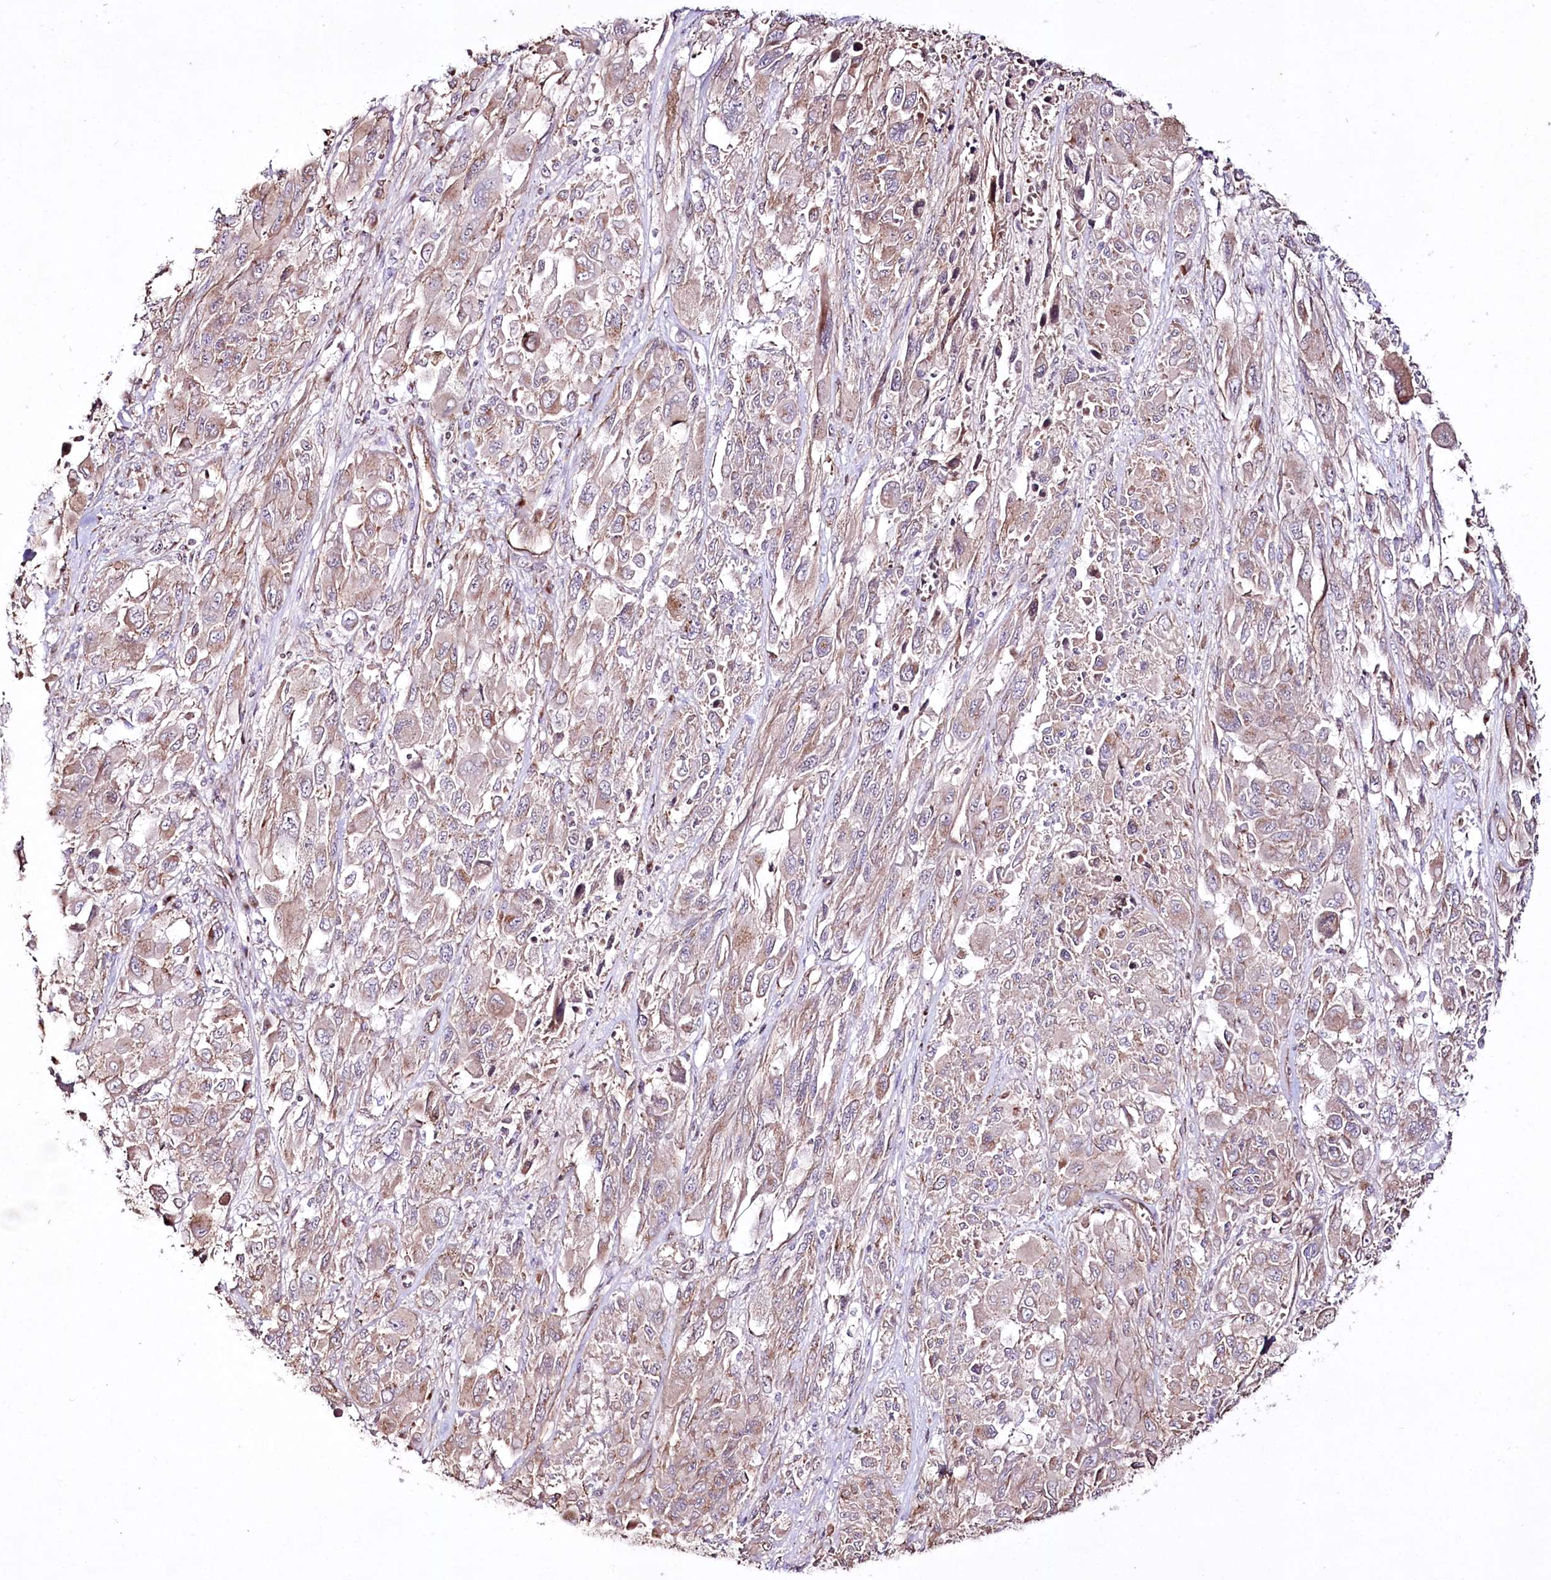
{"staining": {"intensity": "weak", "quantity": ">75%", "location": "cytoplasmic/membranous"}, "tissue": "melanoma", "cell_type": "Tumor cells", "image_type": "cancer", "snomed": [{"axis": "morphology", "description": "Malignant melanoma, NOS"}, {"axis": "topography", "description": "Skin"}], "caption": "Human melanoma stained with a protein marker demonstrates weak staining in tumor cells.", "gene": "REXO2", "patient": {"sex": "female", "age": 91}}